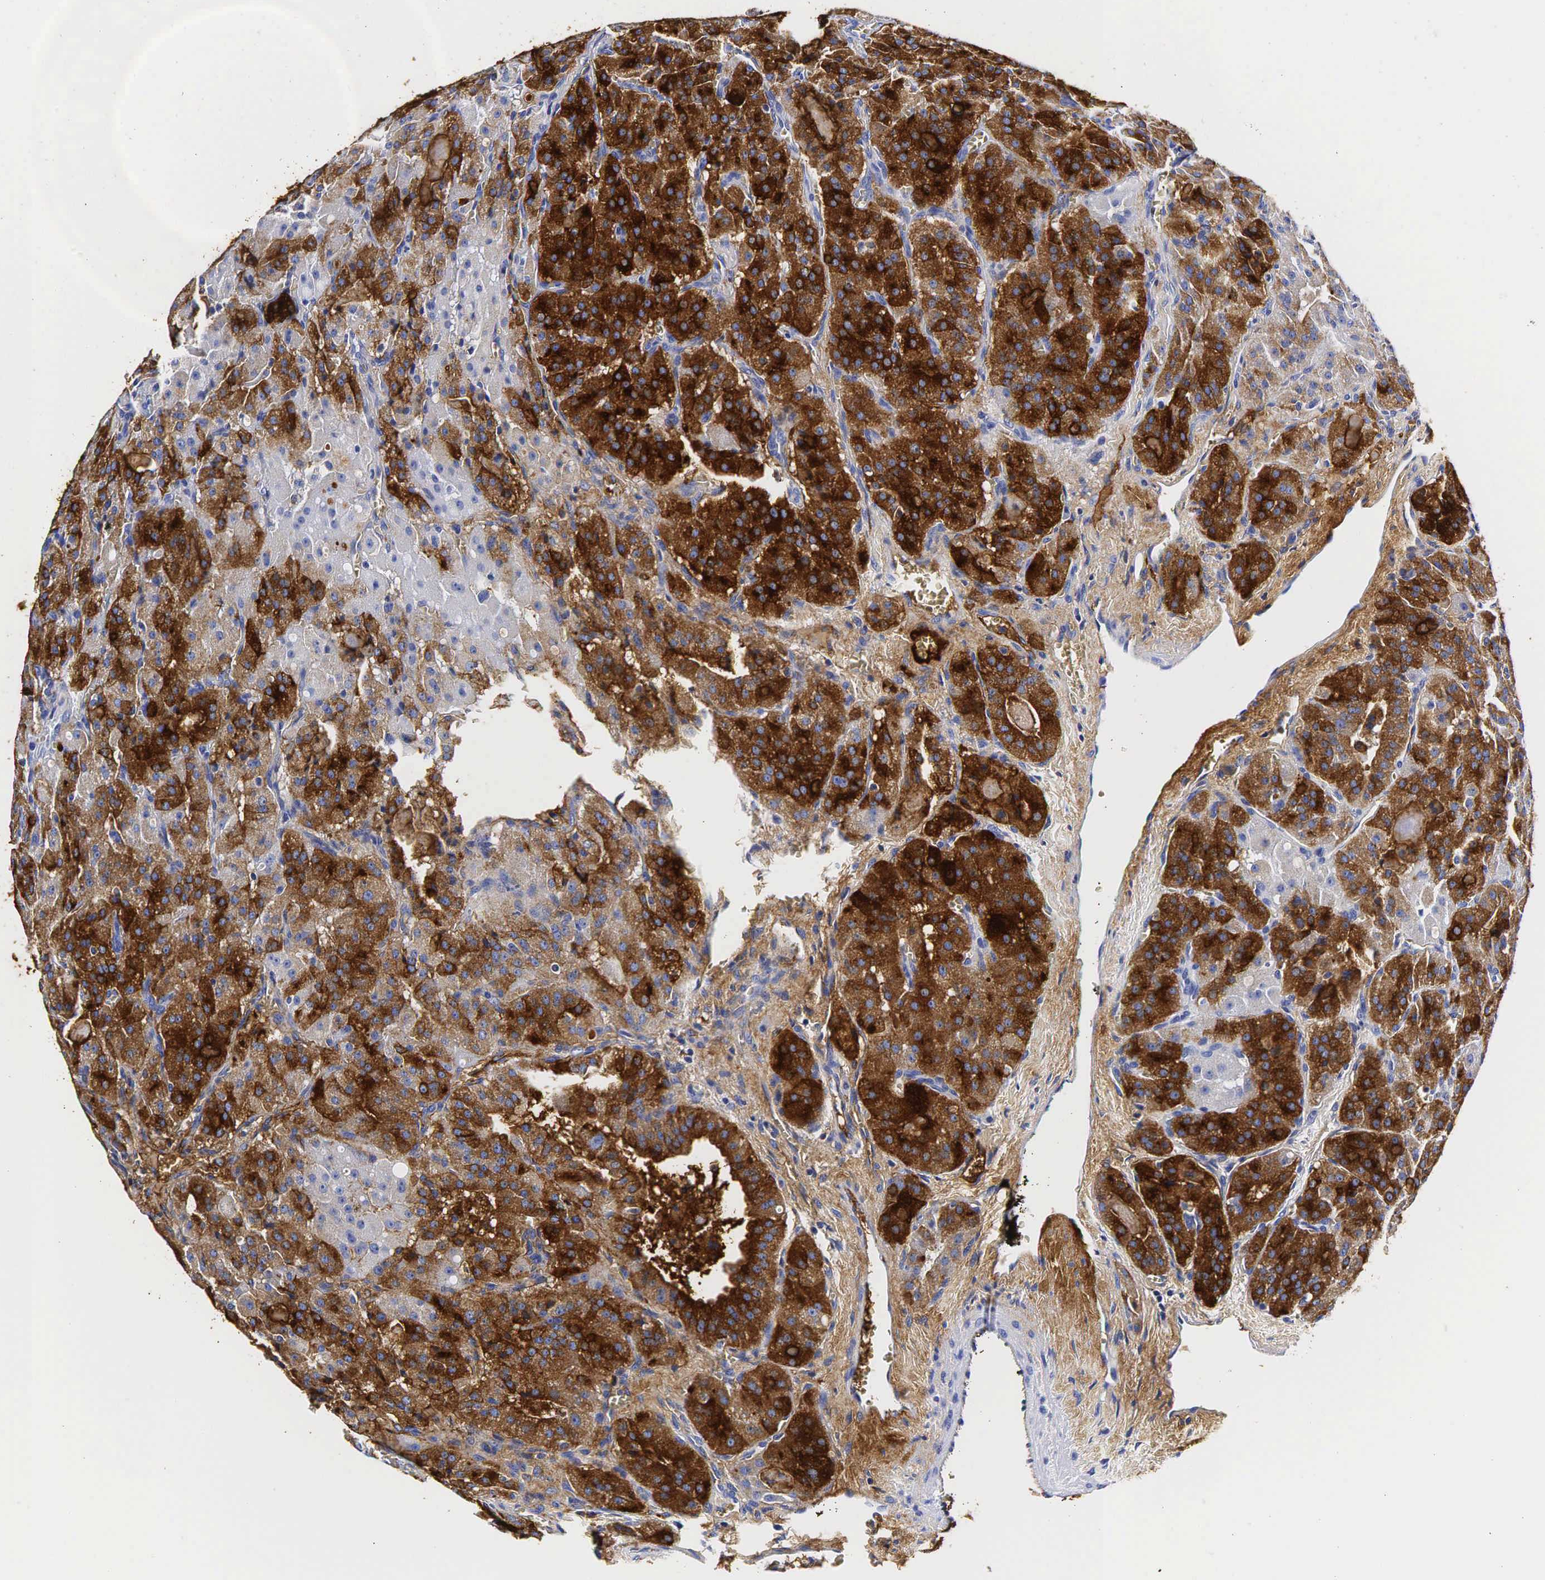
{"staining": {"intensity": "strong", "quantity": ">75%", "location": "cytoplasmic/membranous"}, "tissue": "thyroid cancer", "cell_type": "Tumor cells", "image_type": "cancer", "snomed": [{"axis": "morphology", "description": "Carcinoma, NOS"}, {"axis": "topography", "description": "Thyroid gland"}], "caption": "The image reveals immunohistochemical staining of carcinoma (thyroid). There is strong cytoplasmic/membranous positivity is seen in approximately >75% of tumor cells. (Stains: DAB in brown, nuclei in blue, Microscopy: brightfield microscopy at high magnification).", "gene": "TG", "patient": {"sex": "male", "age": 76}}